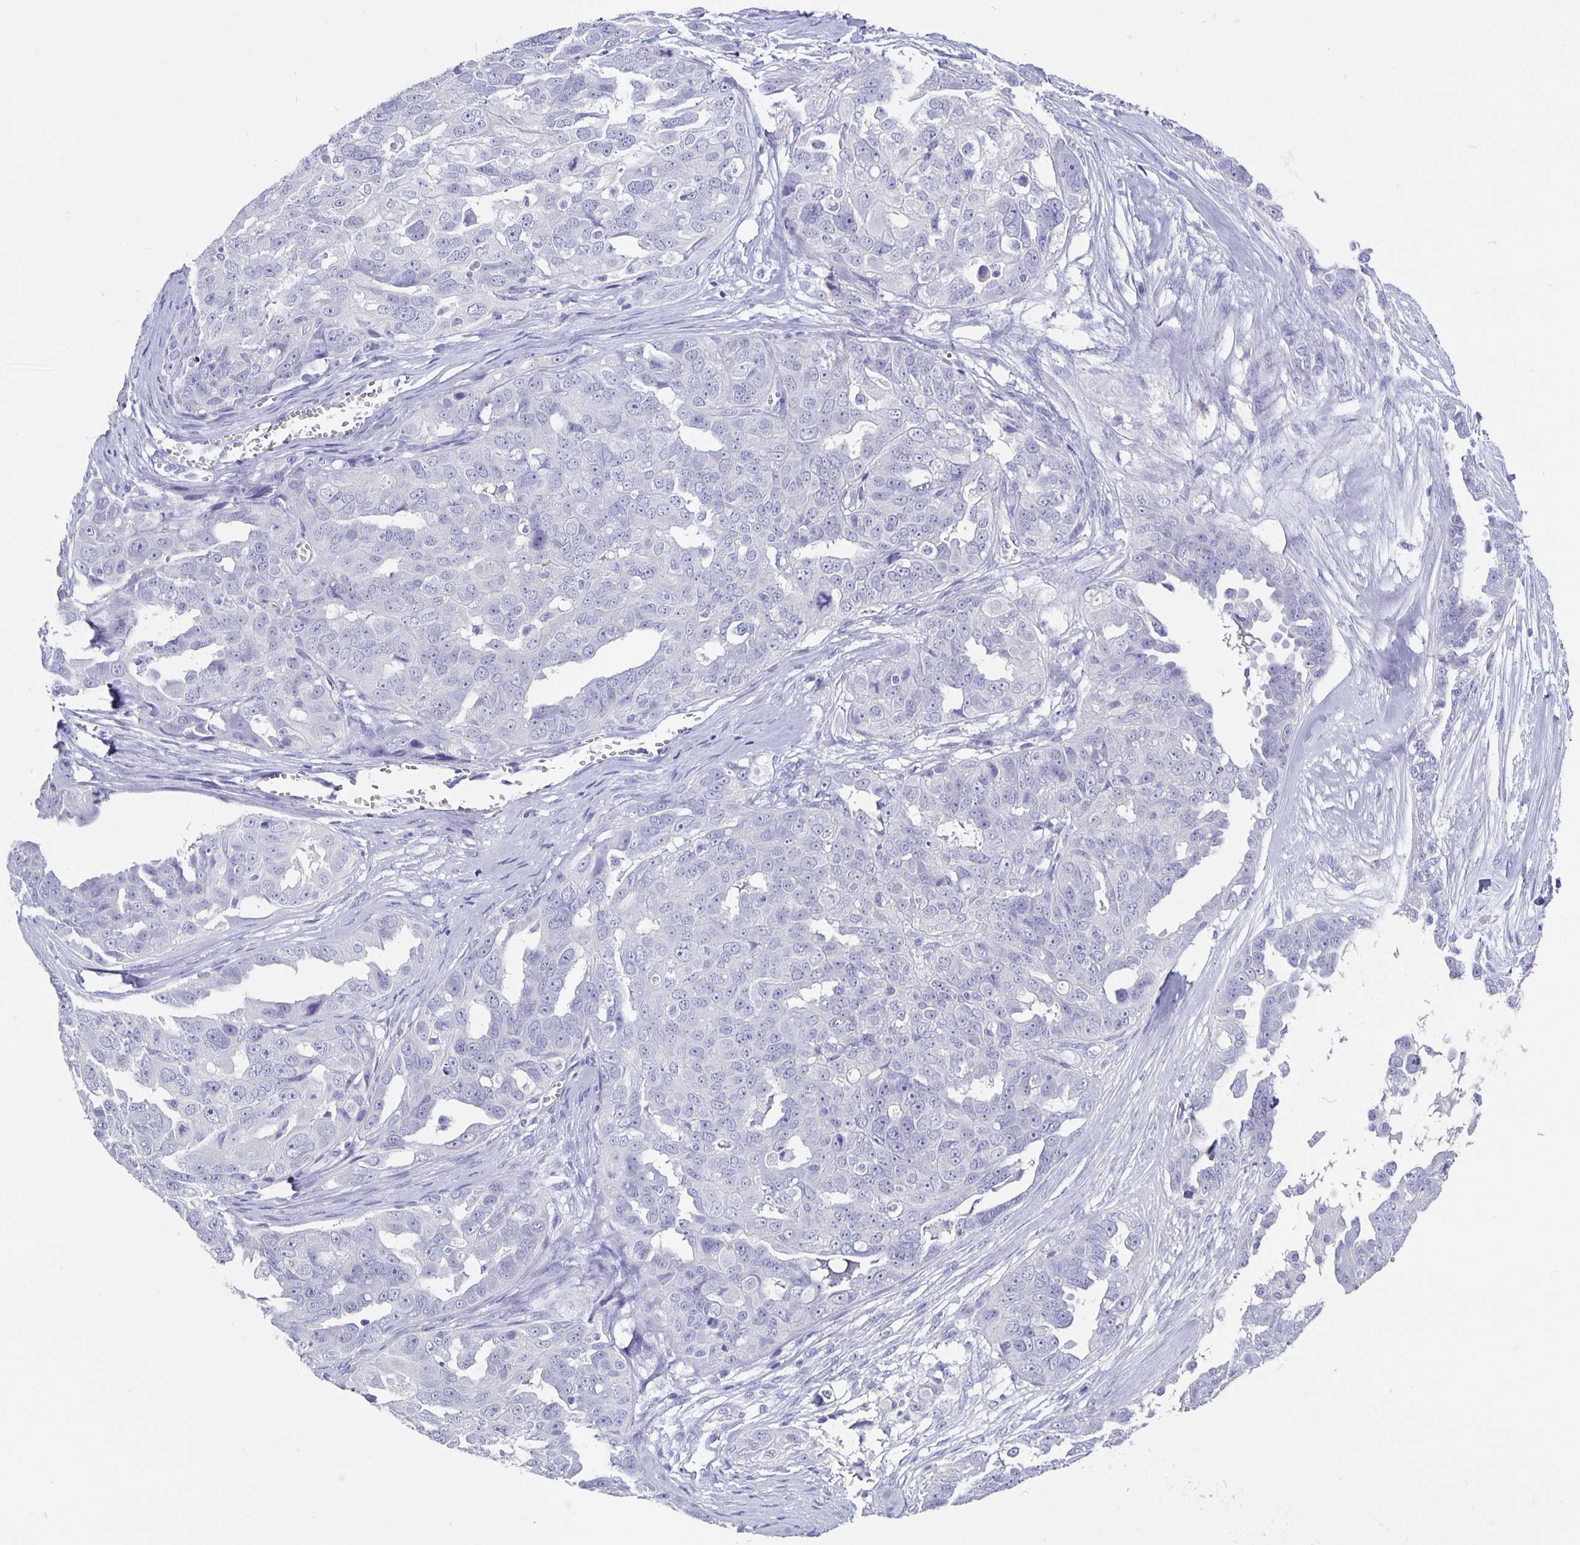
{"staining": {"intensity": "negative", "quantity": "none", "location": "none"}, "tissue": "ovarian cancer", "cell_type": "Tumor cells", "image_type": "cancer", "snomed": [{"axis": "morphology", "description": "Carcinoma, endometroid"}, {"axis": "topography", "description": "Ovary"}], "caption": "High magnification brightfield microscopy of endometroid carcinoma (ovarian) stained with DAB (brown) and counterstained with hematoxylin (blue): tumor cells show no significant staining.", "gene": "ODF3B", "patient": {"sex": "female", "age": 70}}